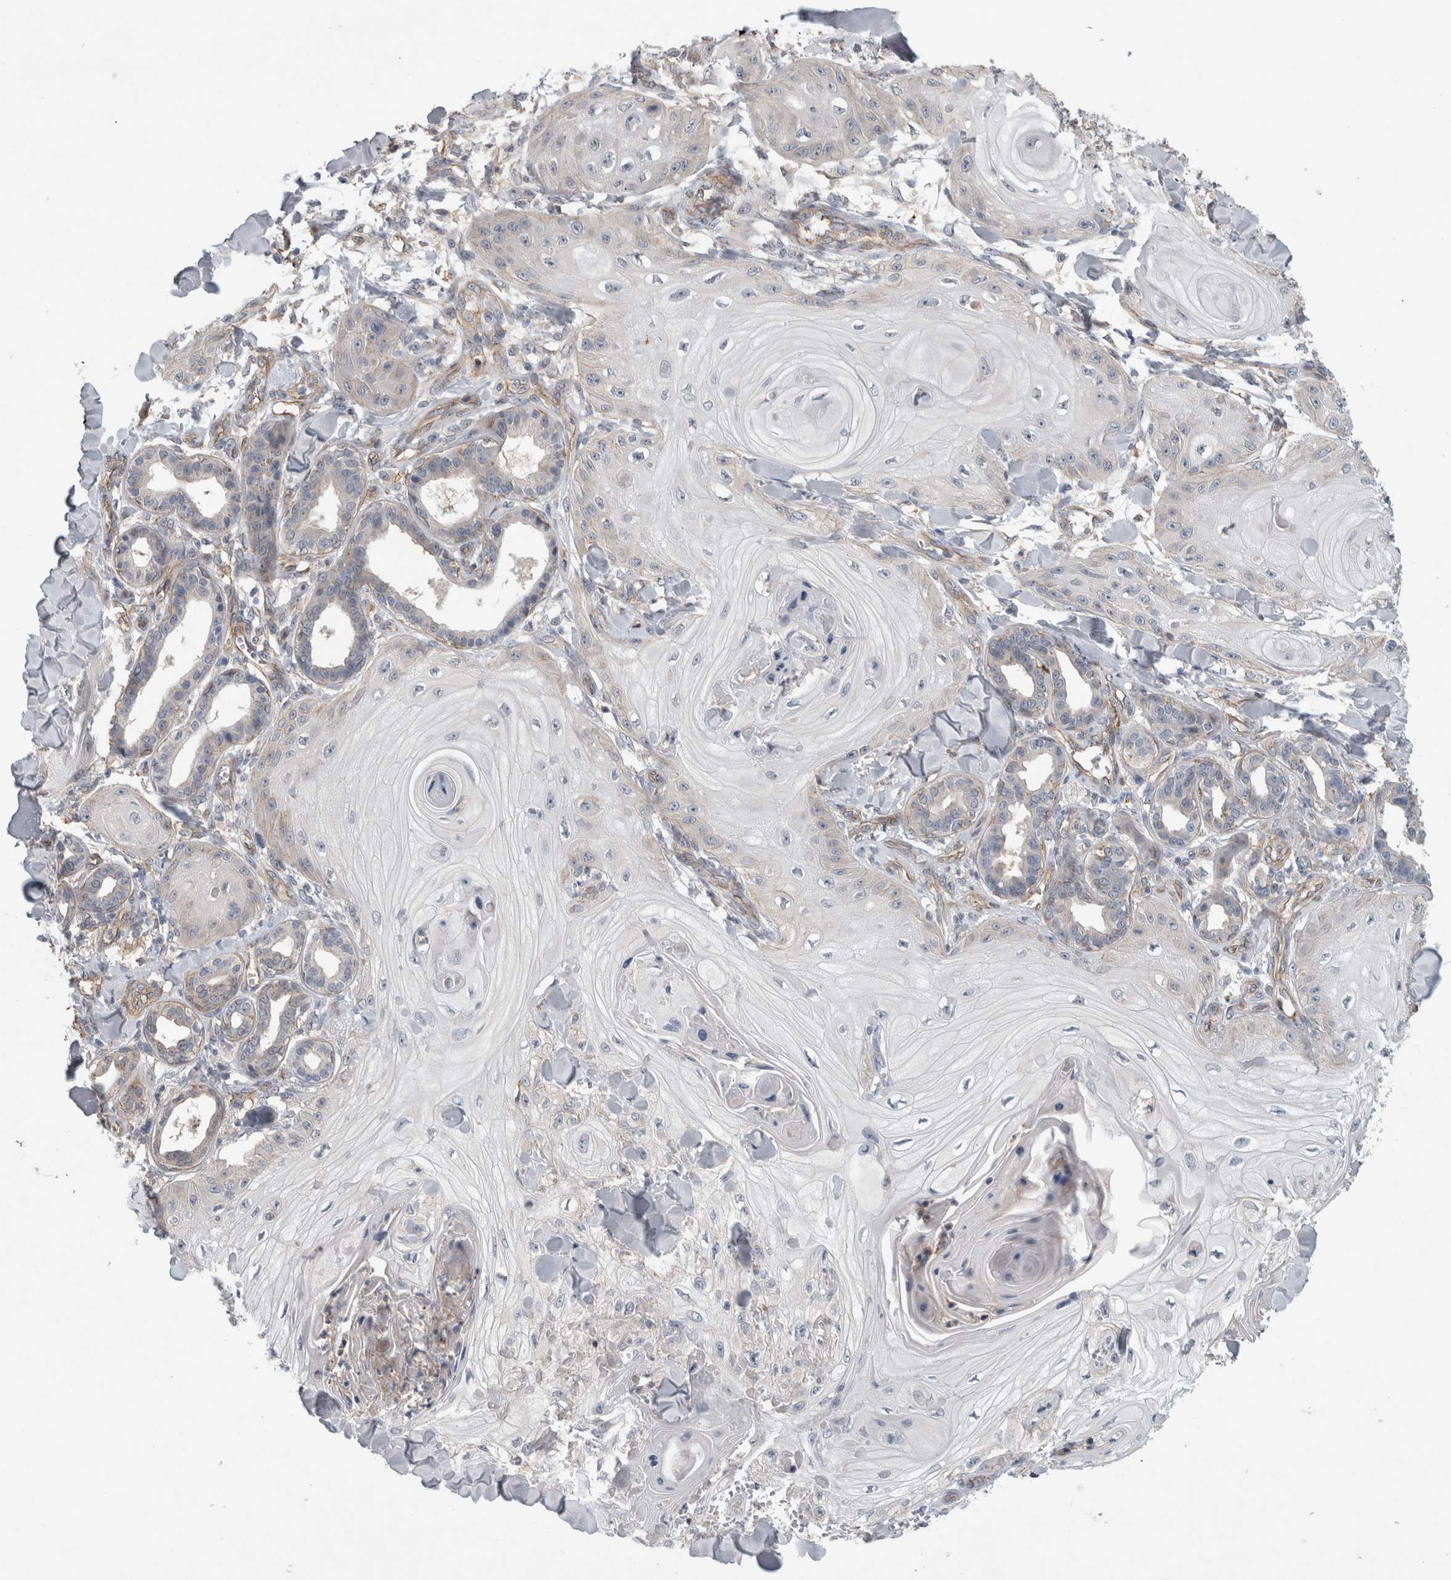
{"staining": {"intensity": "negative", "quantity": "none", "location": "none"}, "tissue": "skin cancer", "cell_type": "Tumor cells", "image_type": "cancer", "snomed": [{"axis": "morphology", "description": "Squamous cell carcinoma, NOS"}, {"axis": "topography", "description": "Skin"}], "caption": "Immunohistochemistry (IHC) of human squamous cell carcinoma (skin) displays no expression in tumor cells.", "gene": "ANKFY1", "patient": {"sex": "male", "age": 74}}